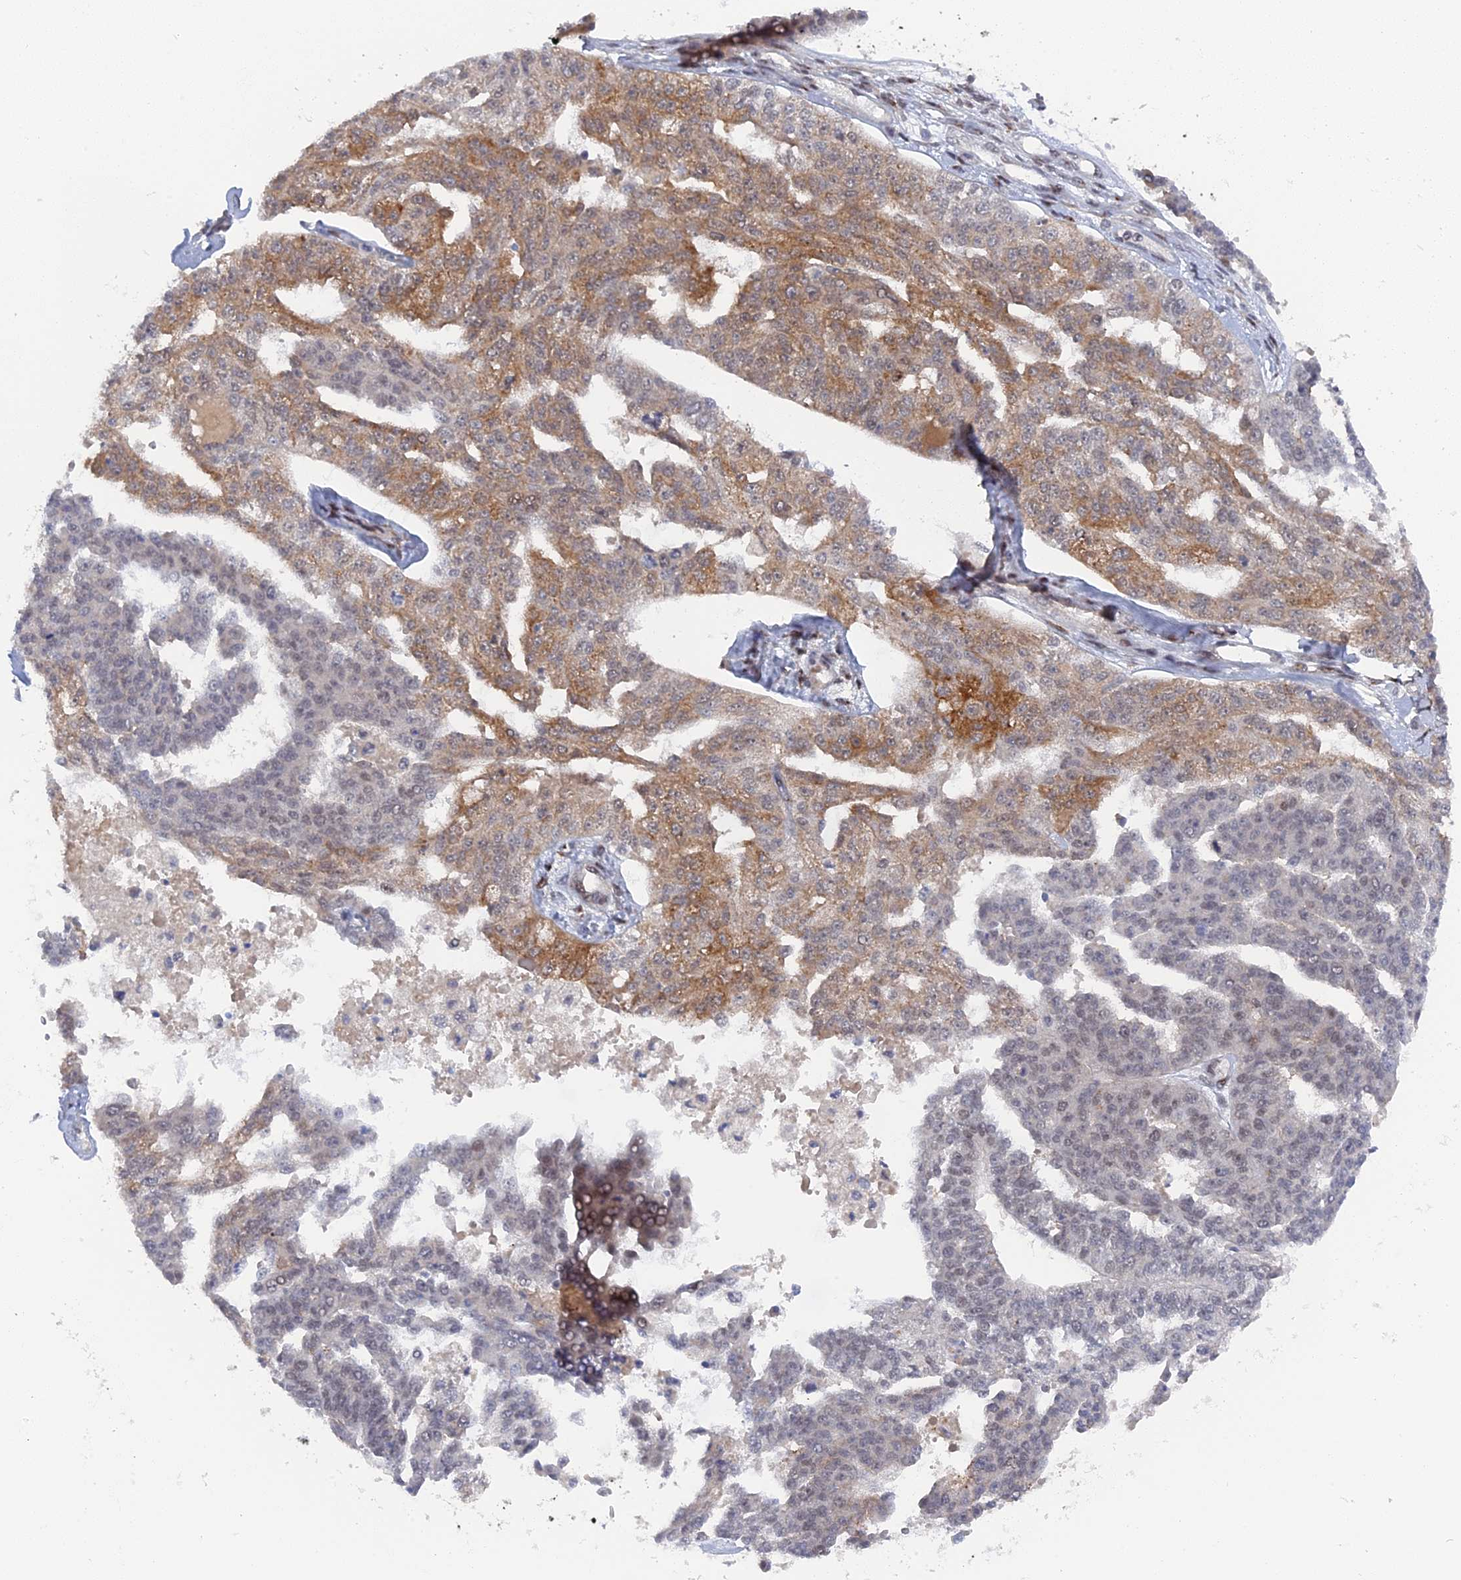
{"staining": {"intensity": "moderate", "quantity": "25%-75%", "location": "cytoplasmic/membranous"}, "tissue": "ovarian cancer", "cell_type": "Tumor cells", "image_type": "cancer", "snomed": [{"axis": "morphology", "description": "Cystadenocarcinoma, serous, NOS"}, {"axis": "topography", "description": "Ovary"}], "caption": "Moderate cytoplasmic/membranous protein positivity is appreciated in approximately 25%-75% of tumor cells in ovarian cancer. The staining was performed using DAB, with brown indicating positive protein expression. Nuclei are stained blue with hematoxylin.", "gene": "CCDC85A", "patient": {"sex": "female", "age": 58}}